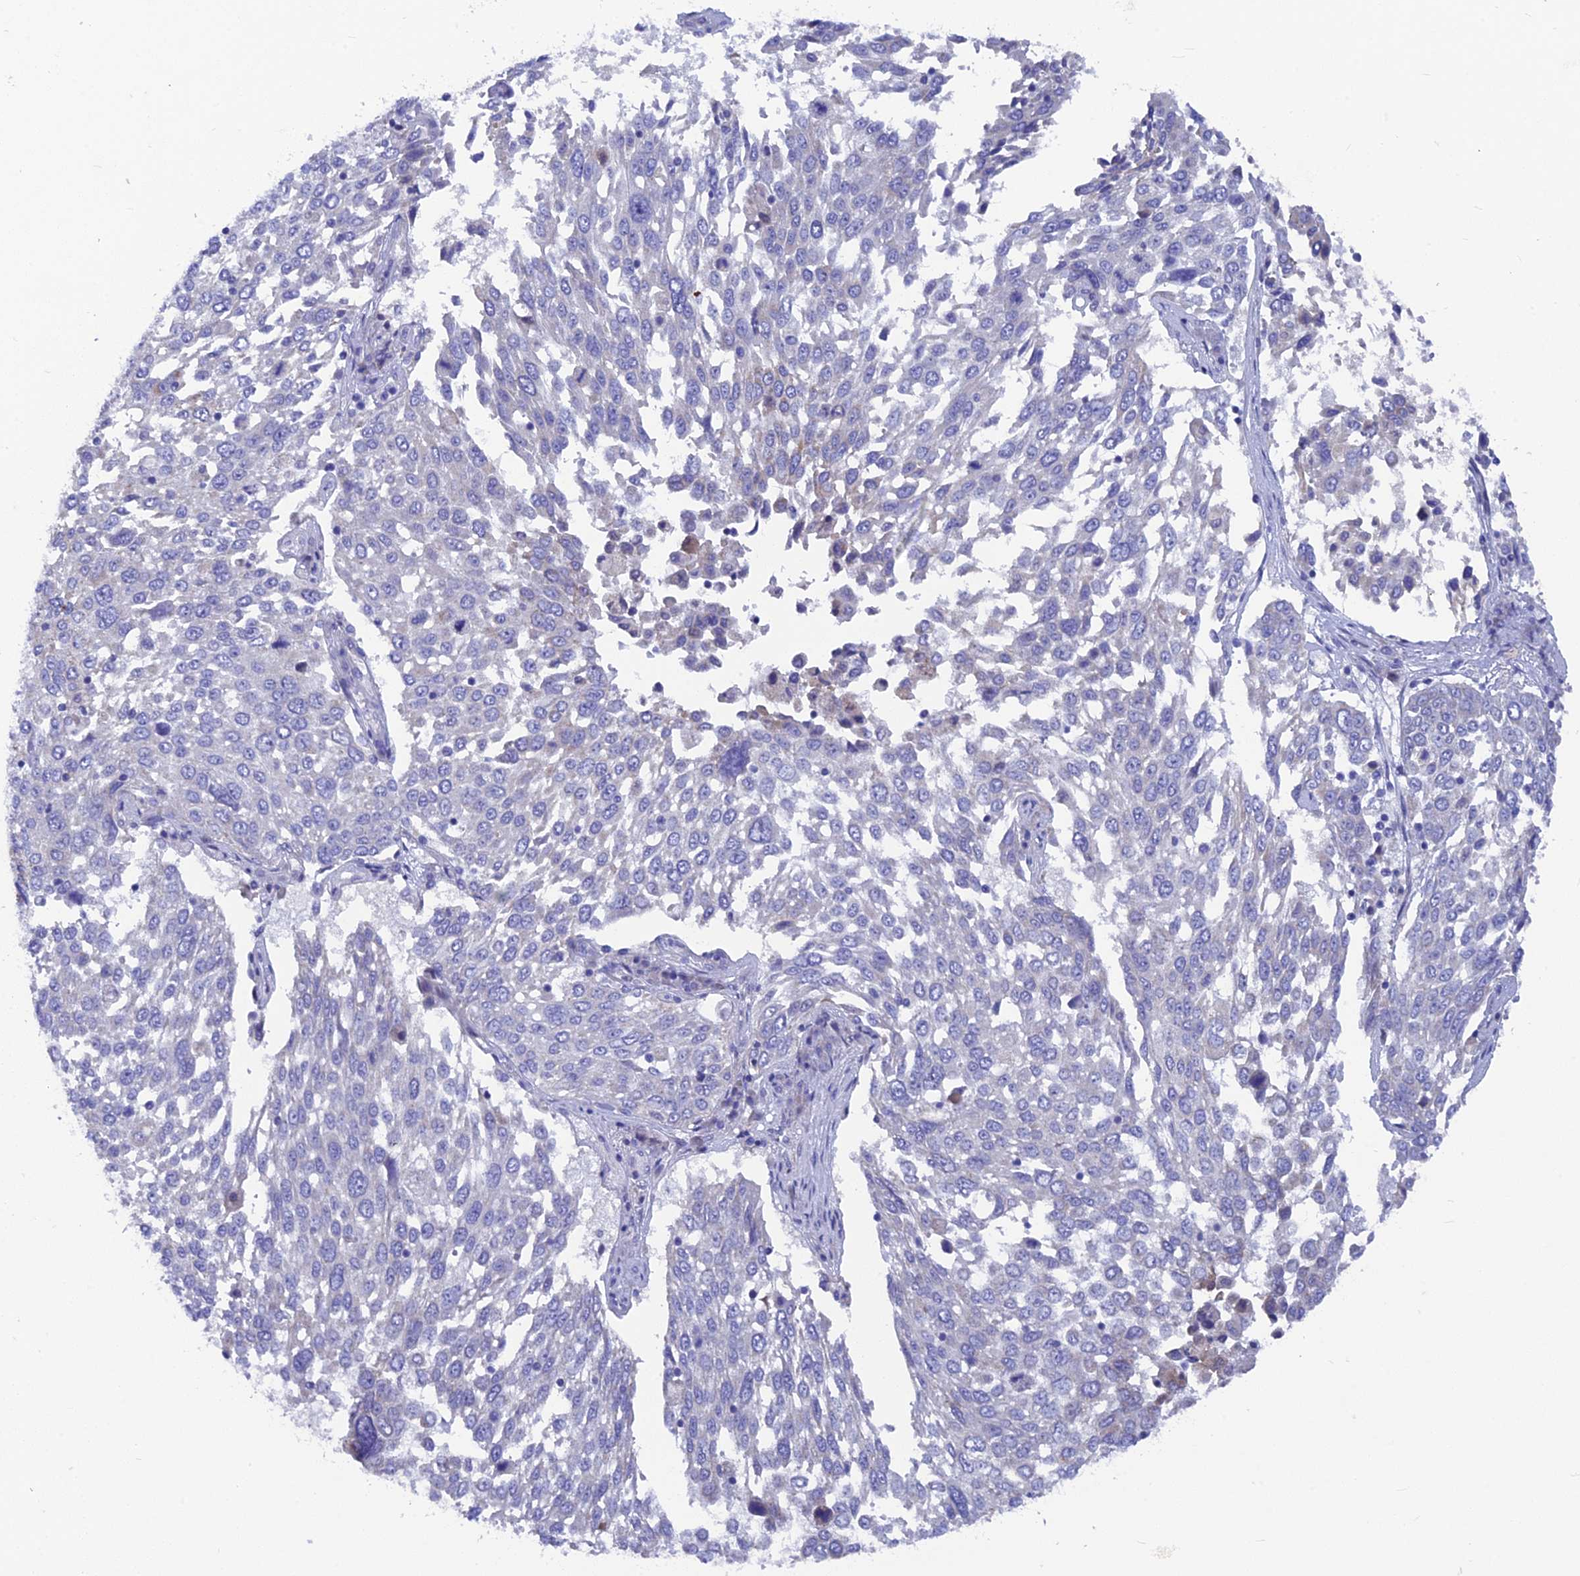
{"staining": {"intensity": "negative", "quantity": "none", "location": "none"}, "tissue": "lung cancer", "cell_type": "Tumor cells", "image_type": "cancer", "snomed": [{"axis": "morphology", "description": "Squamous cell carcinoma, NOS"}, {"axis": "topography", "description": "Lung"}], "caption": "Lung cancer (squamous cell carcinoma) stained for a protein using immunohistochemistry (IHC) exhibits no positivity tumor cells.", "gene": "AK4", "patient": {"sex": "male", "age": 65}}